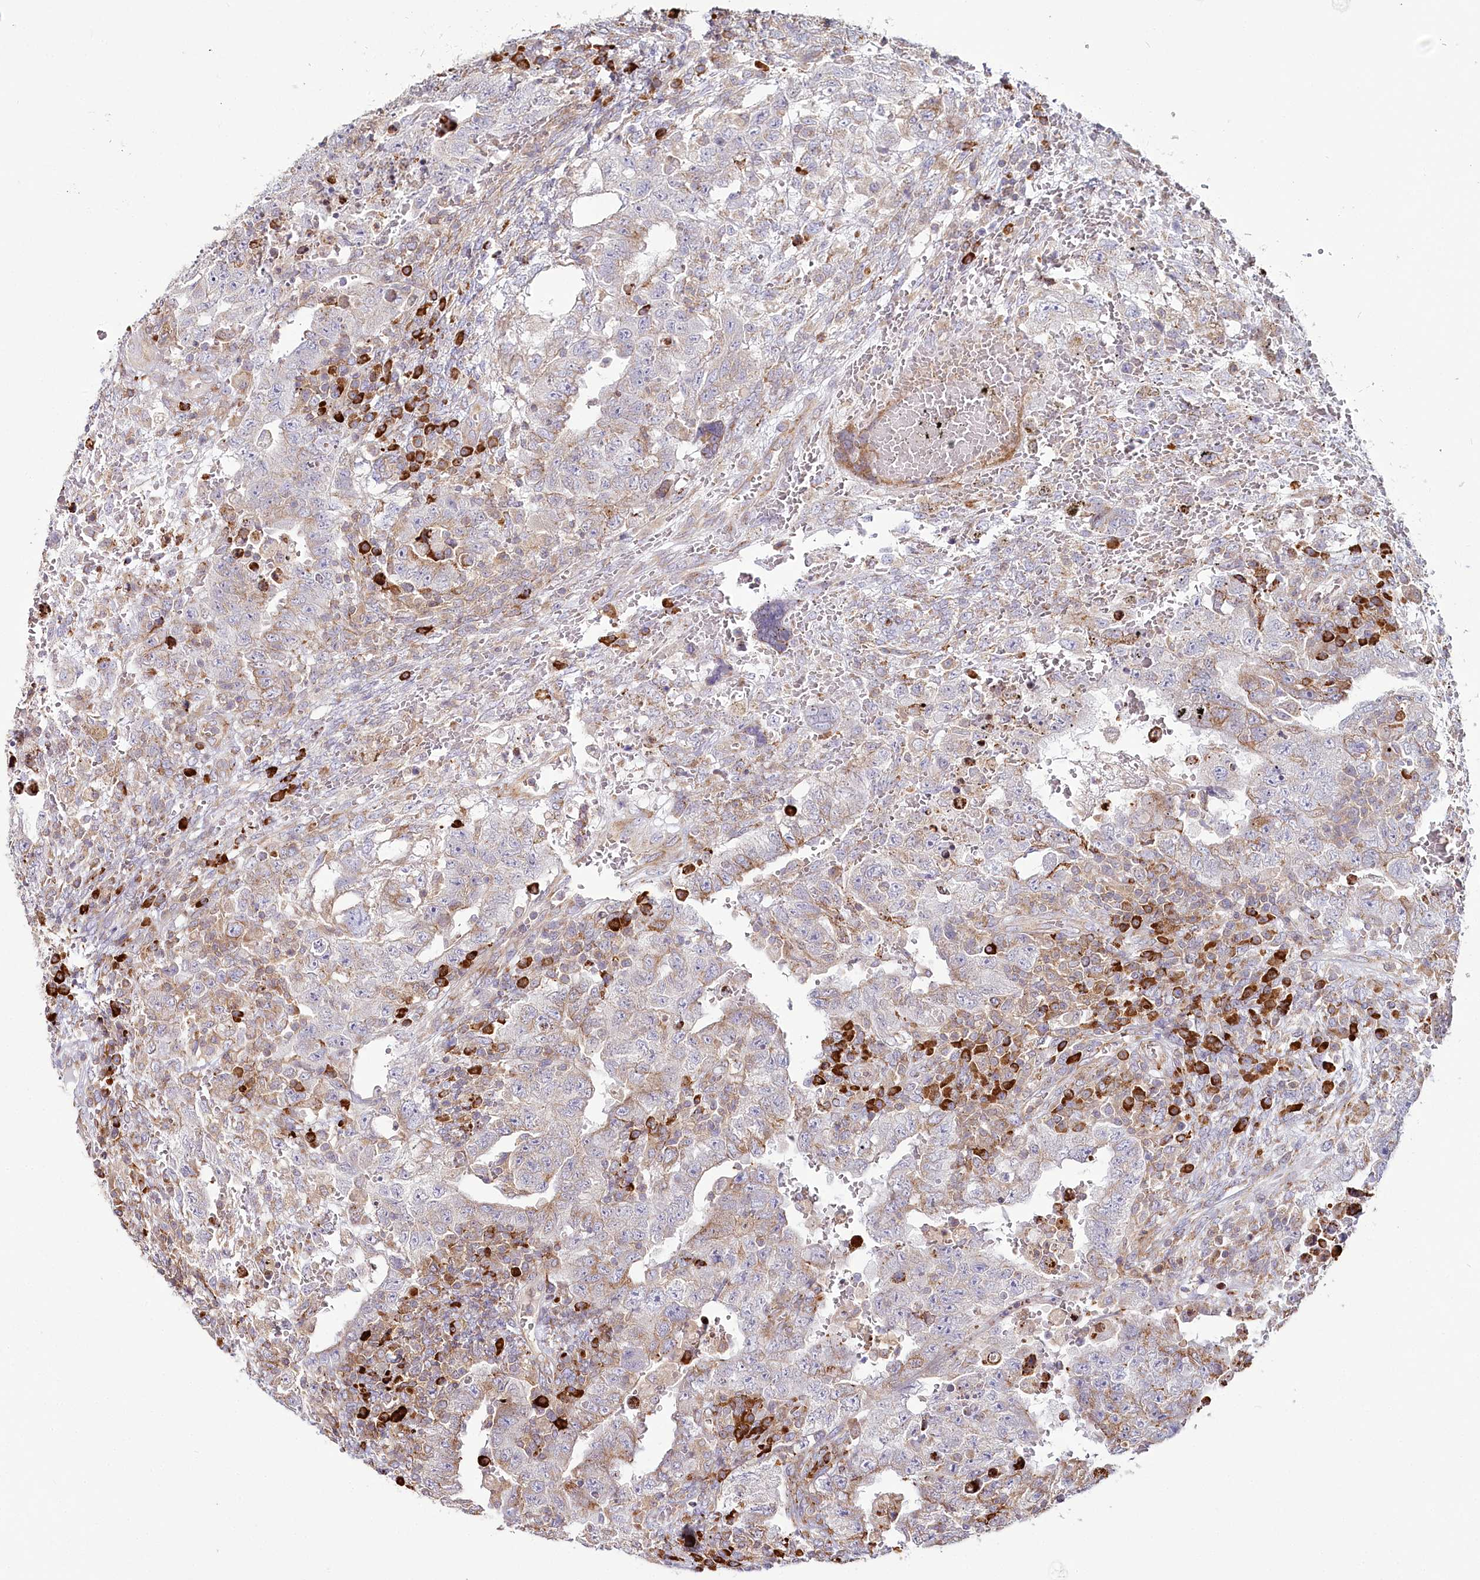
{"staining": {"intensity": "weak", "quantity": "25%-75%", "location": "cytoplasmic/membranous"}, "tissue": "testis cancer", "cell_type": "Tumor cells", "image_type": "cancer", "snomed": [{"axis": "morphology", "description": "Carcinoma, Embryonal, NOS"}, {"axis": "topography", "description": "Testis"}], "caption": "Human testis cancer (embryonal carcinoma) stained with a protein marker exhibits weak staining in tumor cells.", "gene": "POGLUT1", "patient": {"sex": "male", "age": 26}}